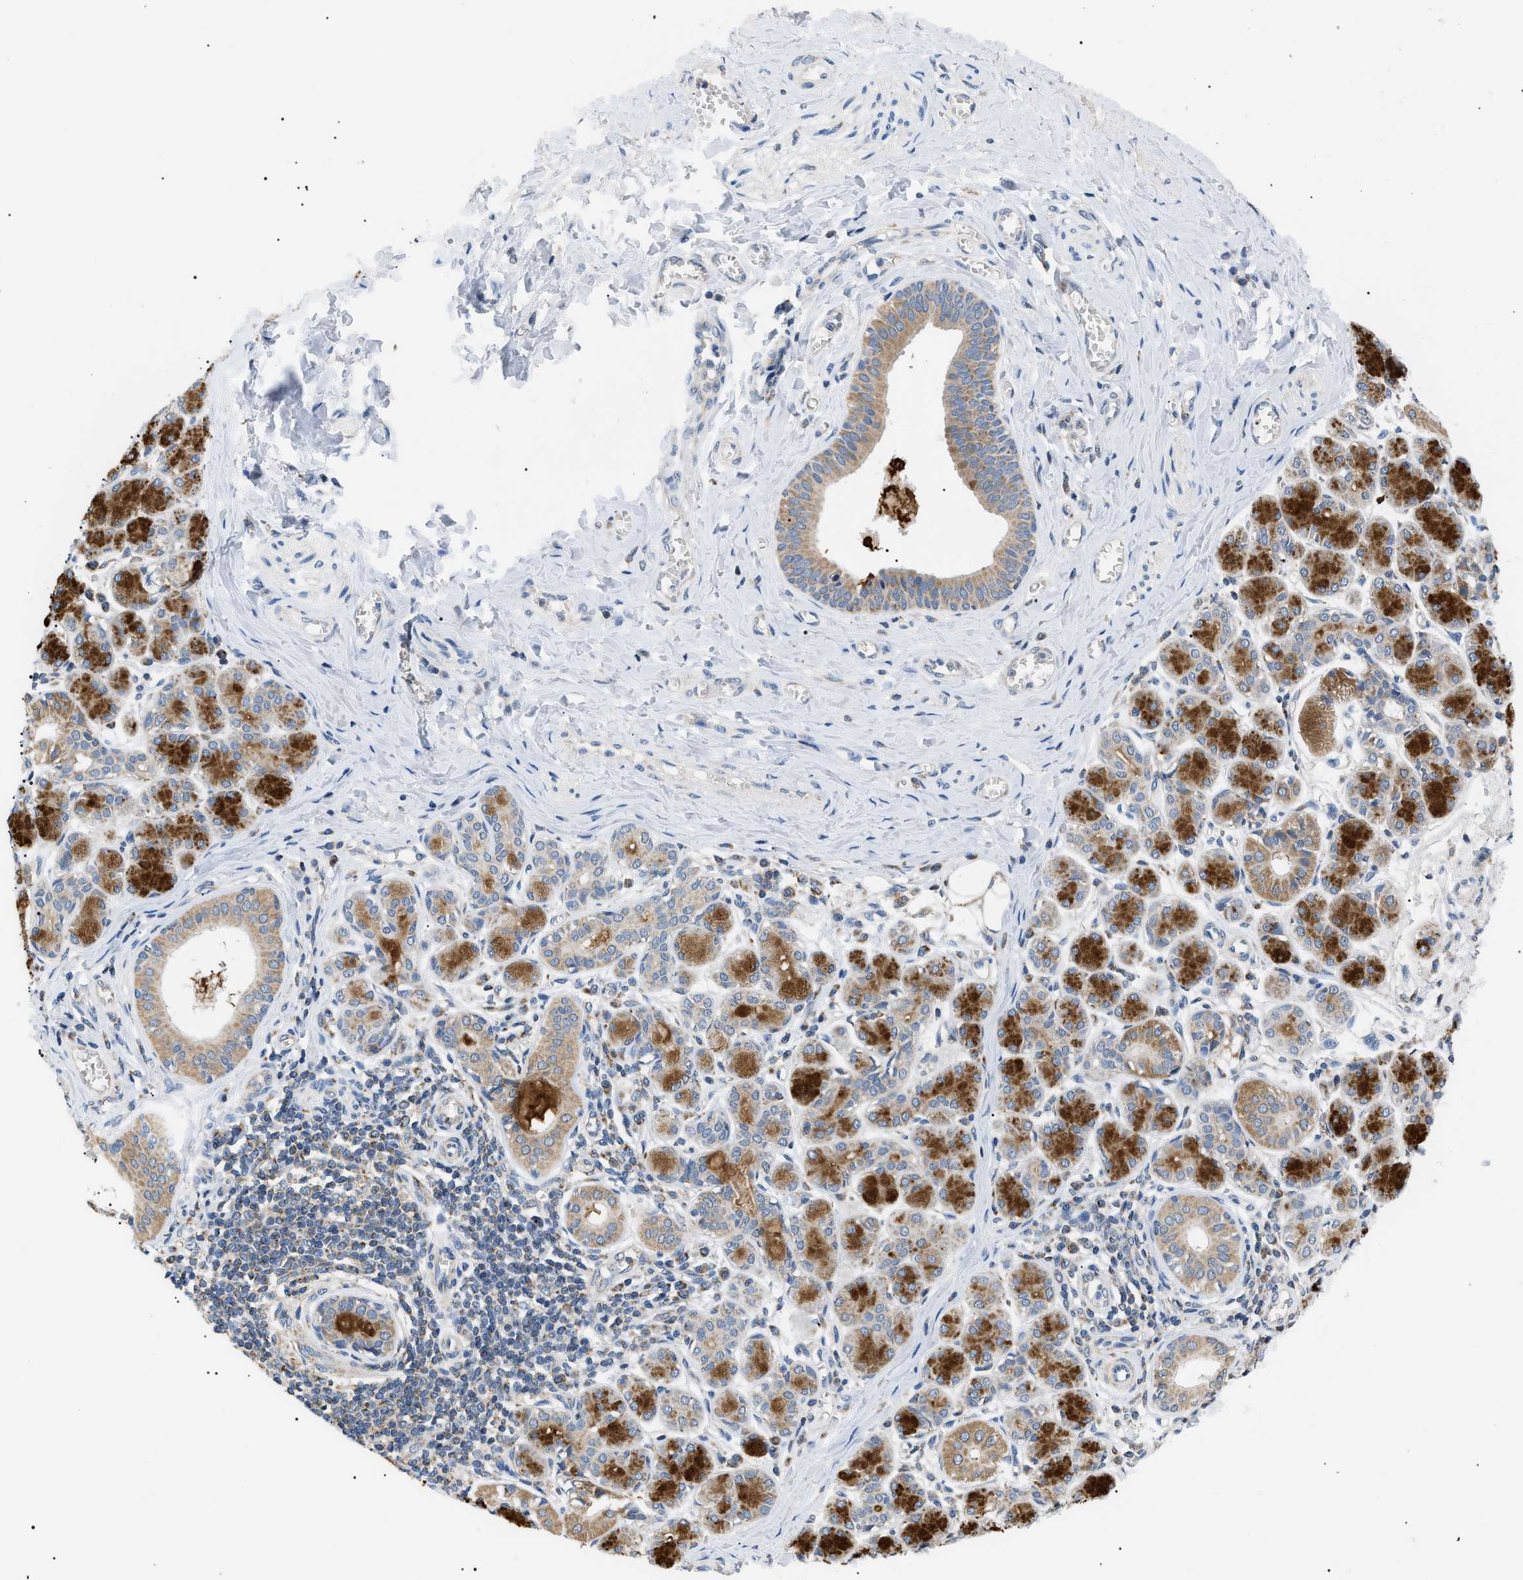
{"staining": {"intensity": "strong", "quantity": "25%-75%", "location": "cytoplasmic/membranous"}, "tissue": "salivary gland", "cell_type": "Glandular cells", "image_type": "normal", "snomed": [{"axis": "morphology", "description": "Normal tissue, NOS"}, {"axis": "morphology", "description": "Inflammation, NOS"}, {"axis": "topography", "description": "Lymph node"}, {"axis": "topography", "description": "Salivary gland"}], "caption": "Salivary gland stained with immunohistochemistry displays strong cytoplasmic/membranous positivity in about 25%-75% of glandular cells. (Stains: DAB in brown, nuclei in blue, Microscopy: brightfield microscopy at high magnification).", "gene": "TOMM6", "patient": {"sex": "male", "age": 3}}